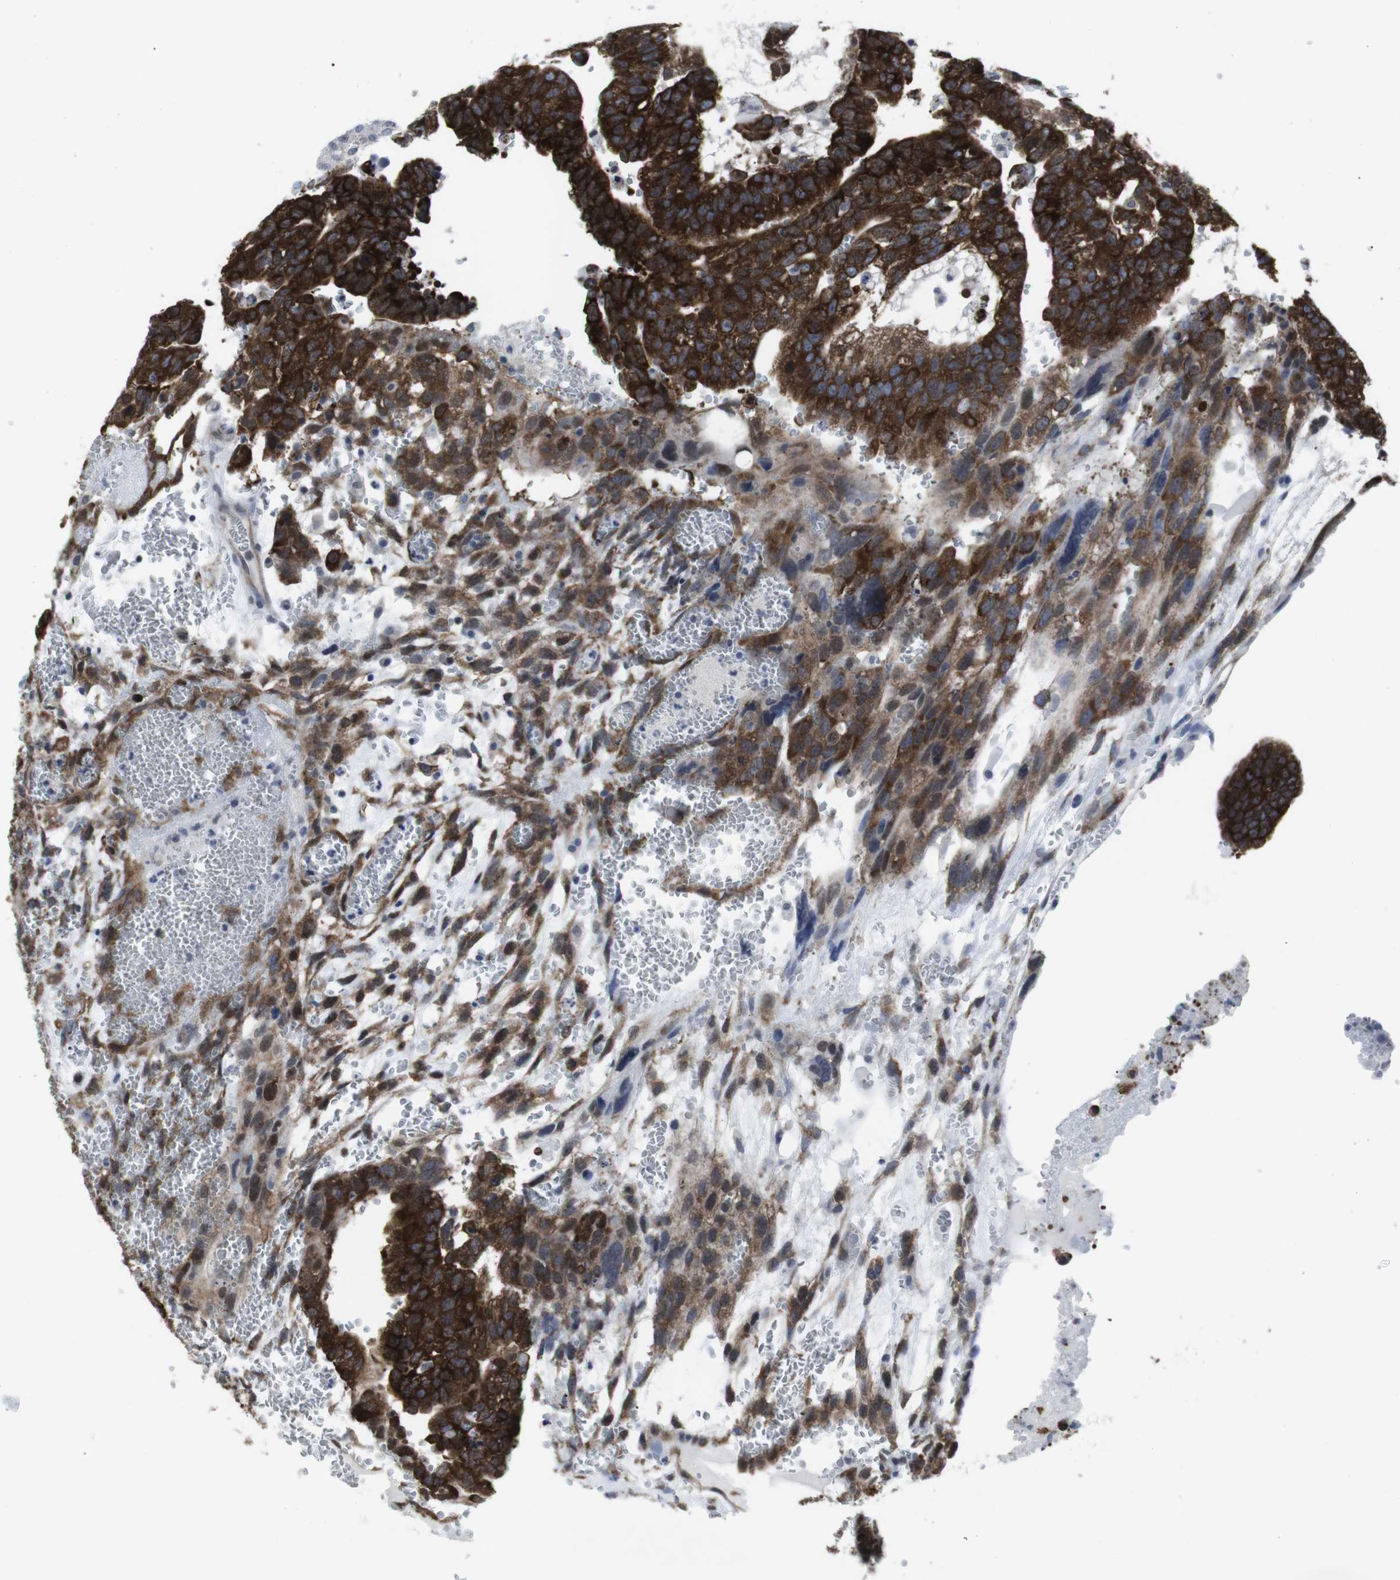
{"staining": {"intensity": "strong", "quantity": ">75%", "location": "cytoplasmic/membranous"}, "tissue": "testis cancer", "cell_type": "Tumor cells", "image_type": "cancer", "snomed": [{"axis": "morphology", "description": "Seminoma, NOS"}, {"axis": "morphology", "description": "Carcinoma, Embryonal, NOS"}, {"axis": "topography", "description": "Testis"}], "caption": "Protein staining of embryonal carcinoma (testis) tissue displays strong cytoplasmic/membranous positivity in about >75% of tumor cells.", "gene": "GEMIN2", "patient": {"sex": "male", "age": 52}}